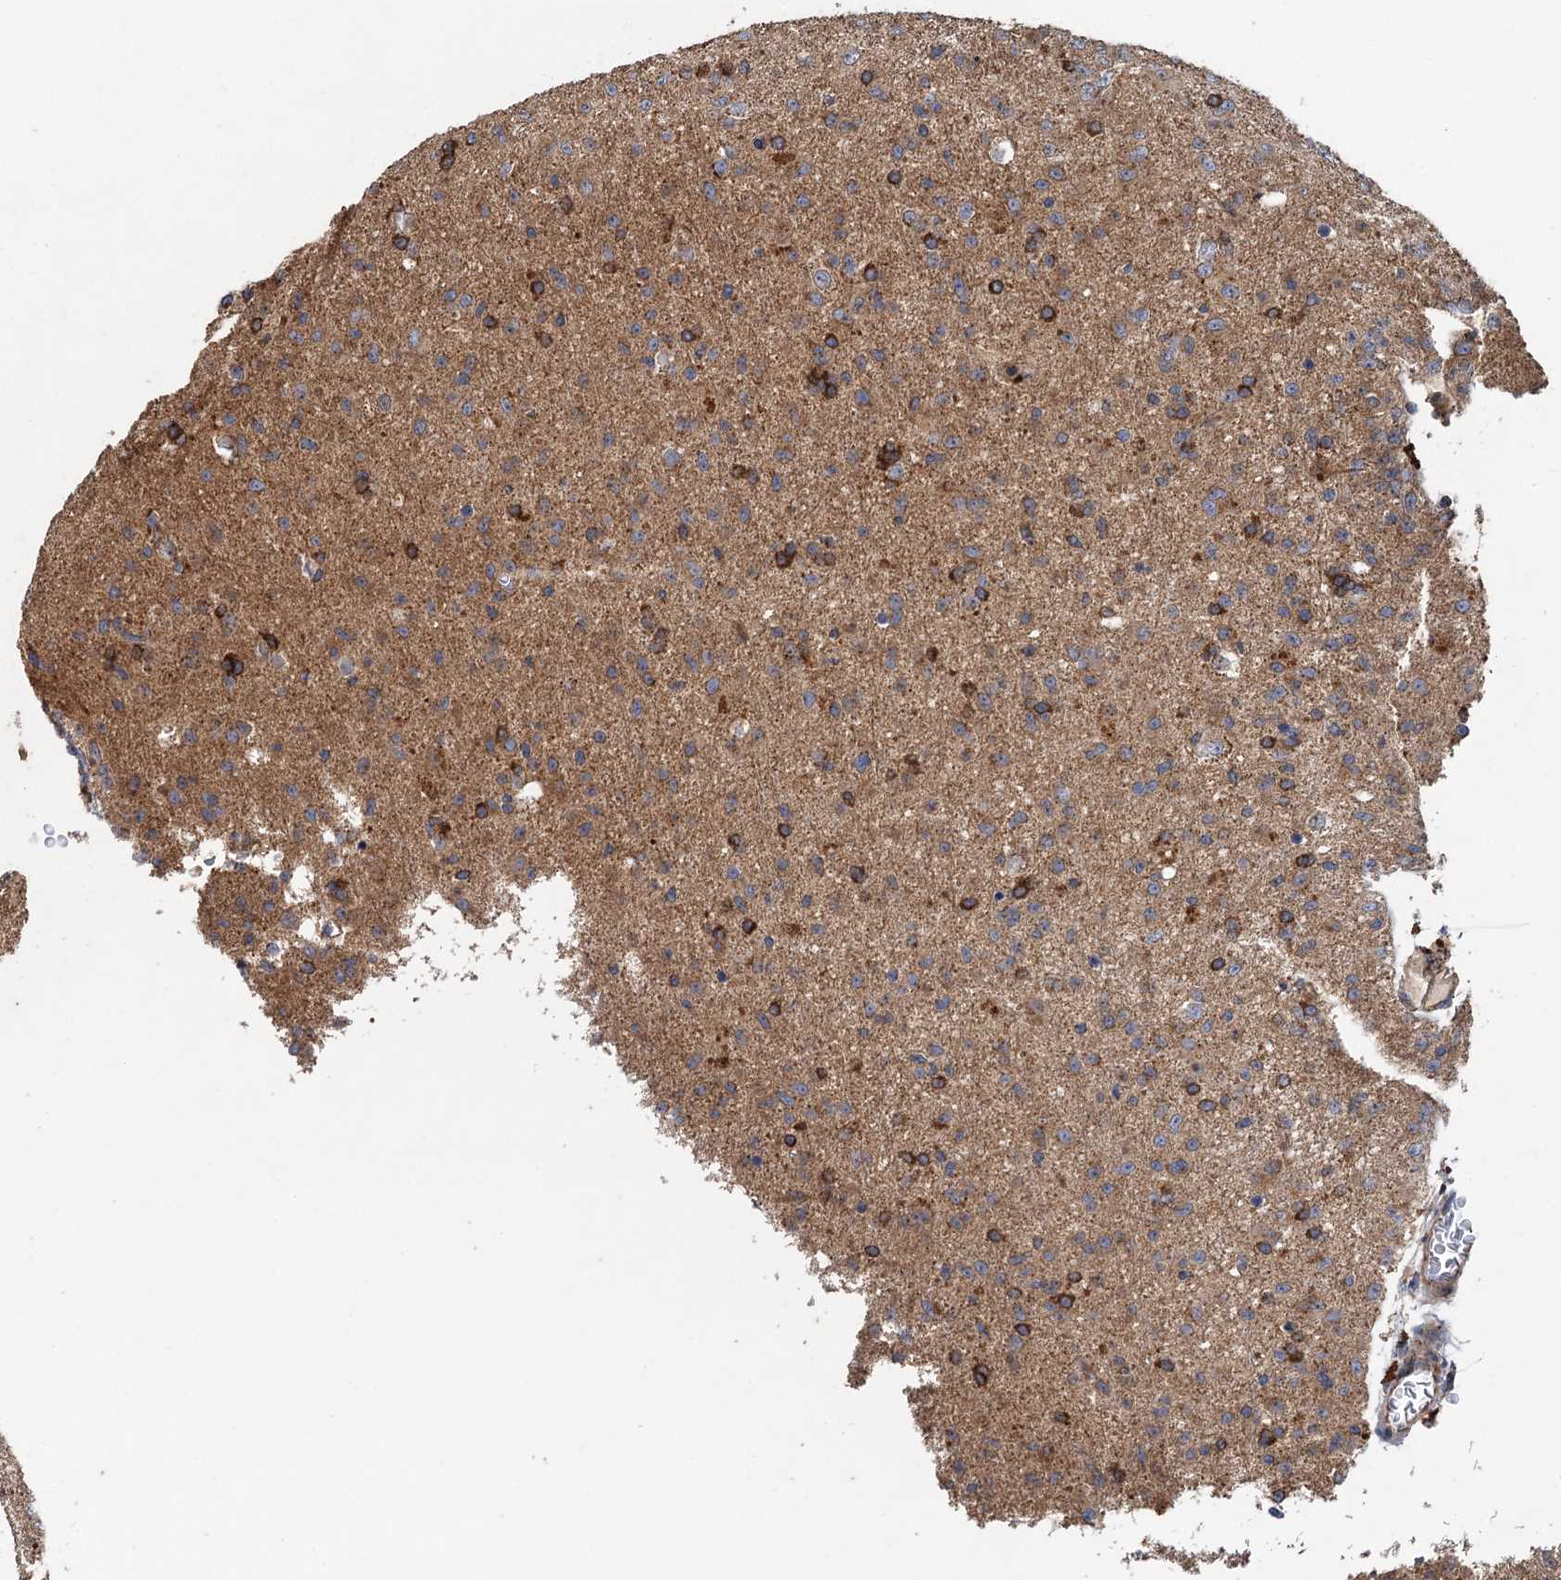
{"staining": {"intensity": "strong", "quantity": "<25%", "location": "cytoplasmic/membranous"}, "tissue": "glioma", "cell_type": "Tumor cells", "image_type": "cancer", "snomed": [{"axis": "morphology", "description": "Glioma, malignant, Low grade"}, {"axis": "topography", "description": "Brain"}], "caption": "Tumor cells demonstrate medium levels of strong cytoplasmic/membranous expression in approximately <25% of cells in human glioma. (DAB IHC, brown staining for protein, blue staining for nuclei).", "gene": "BCS1L", "patient": {"sex": "male", "age": 65}}